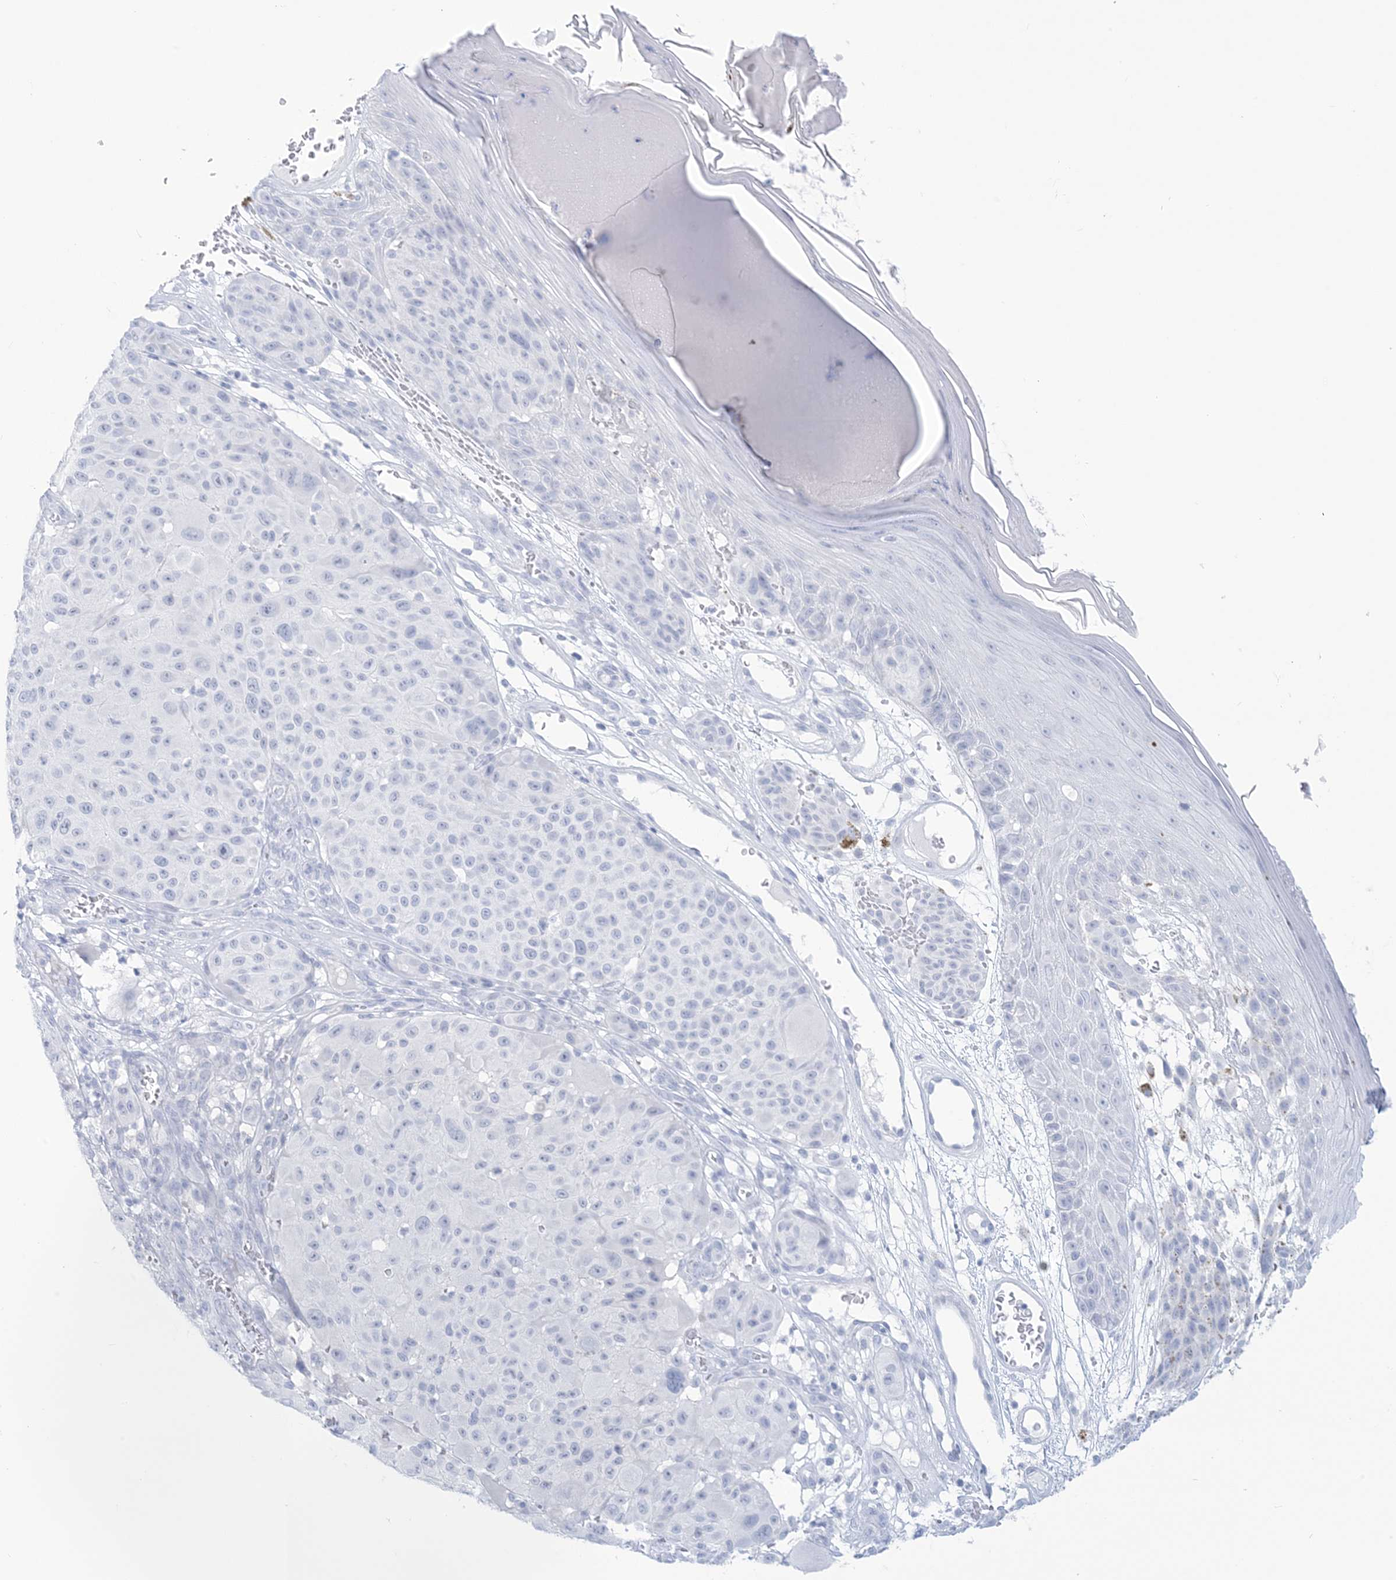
{"staining": {"intensity": "negative", "quantity": "none", "location": "none"}, "tissue": "melanoma", "cell_type": "Tumor cells", "image_type": "cancer", "snomed": [{"axis": "morphology", "description": "Malignant melanoma, NOS"}, {"axis": "topography", "description": "Skin"}], "caption": "Tumor cells show no significant protein expression in malignant melanoma.", "gene": "AGXT", "patient": {"sex": "male", "age": 83}}